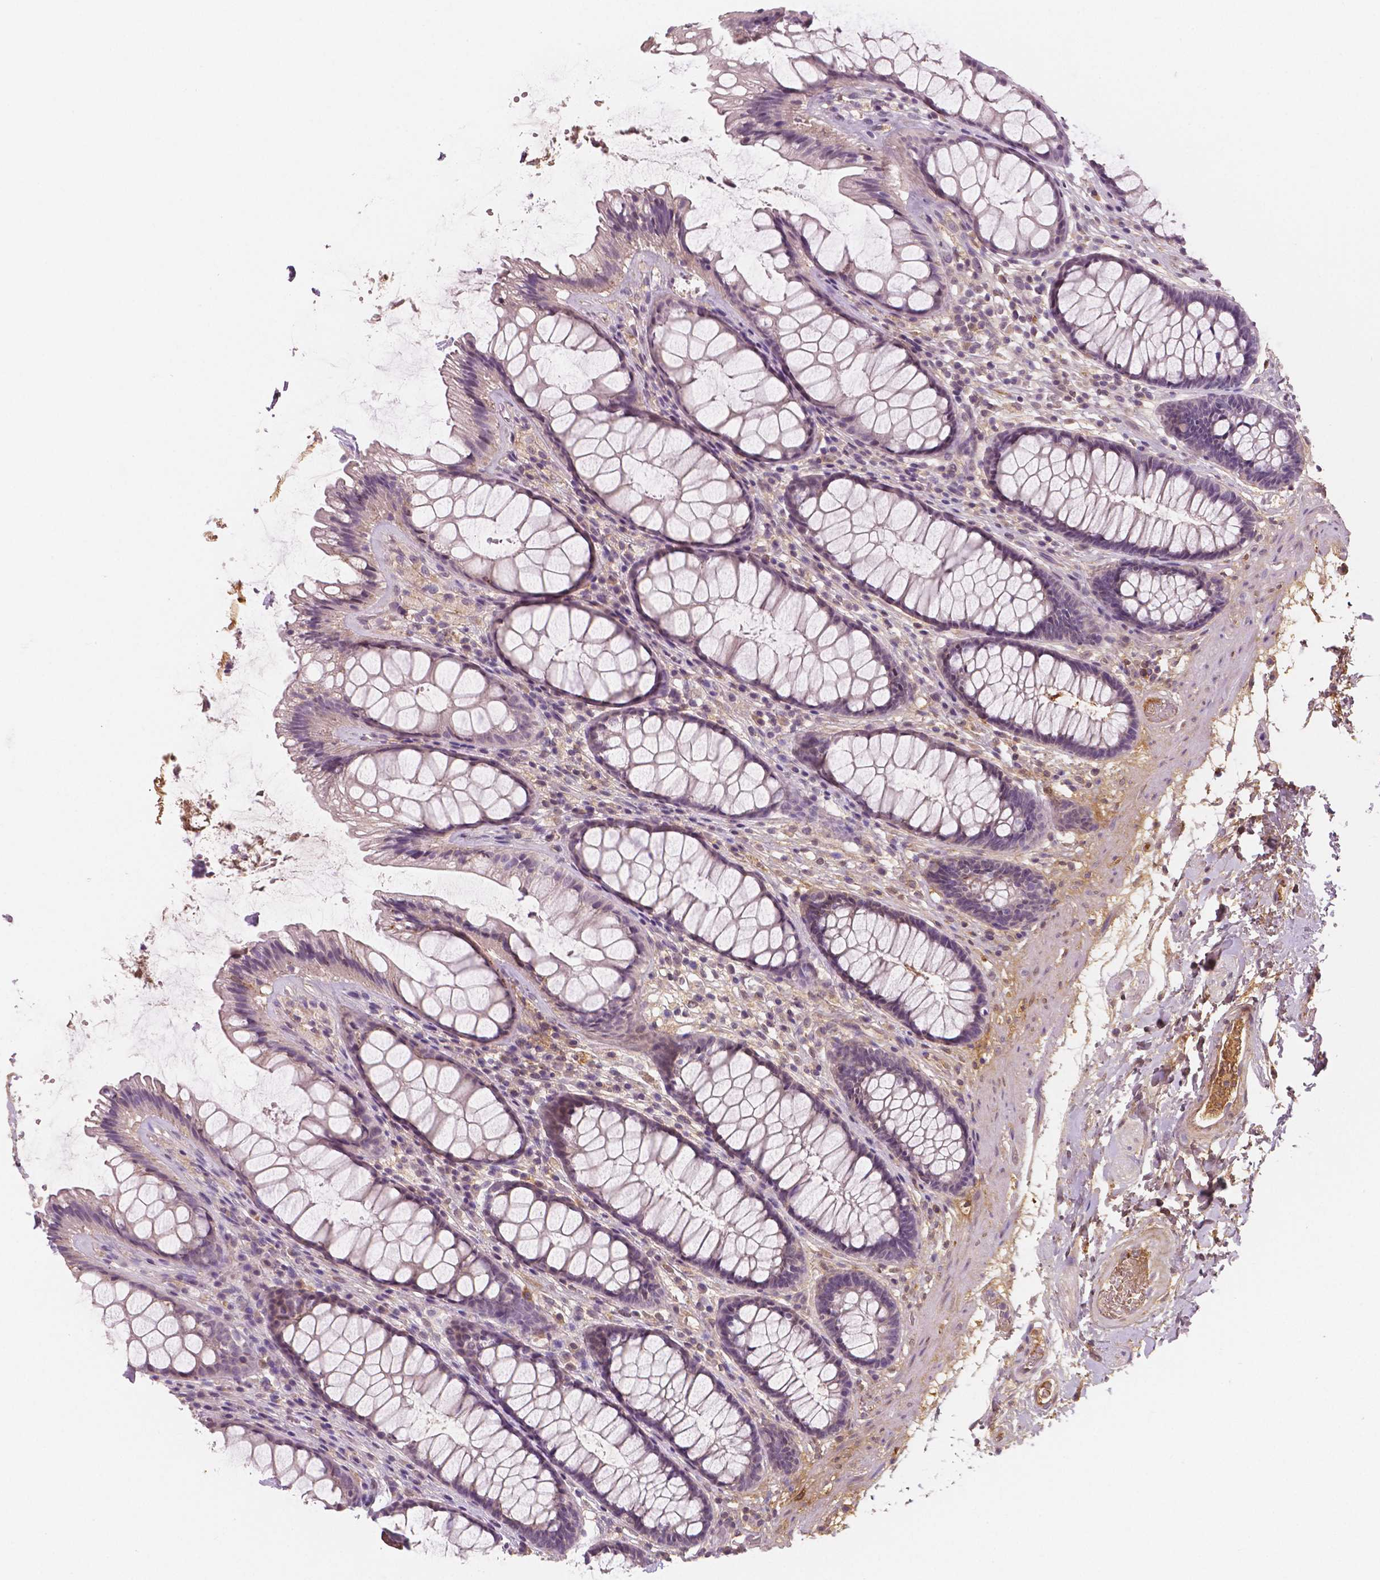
{"staining": {"intensity": "negative", "quantity": "none", "location": "none"}, "tissue": "rectum", "cell_type": "Glandular cells", "image_type": "normal", "snomed": [{"axis": "morphology", "description": "Normal tissue, NOS"}, {"axis": "topography", "description": "Rectum"}], "caption": "This image is of normal rectum stained with IHC to label a protein in brown with the nuclei are counter-stained blue. There is no positivity in glandular cells.", "gene": "APOA4", "patient": {"sex": "male", "age": 72}}